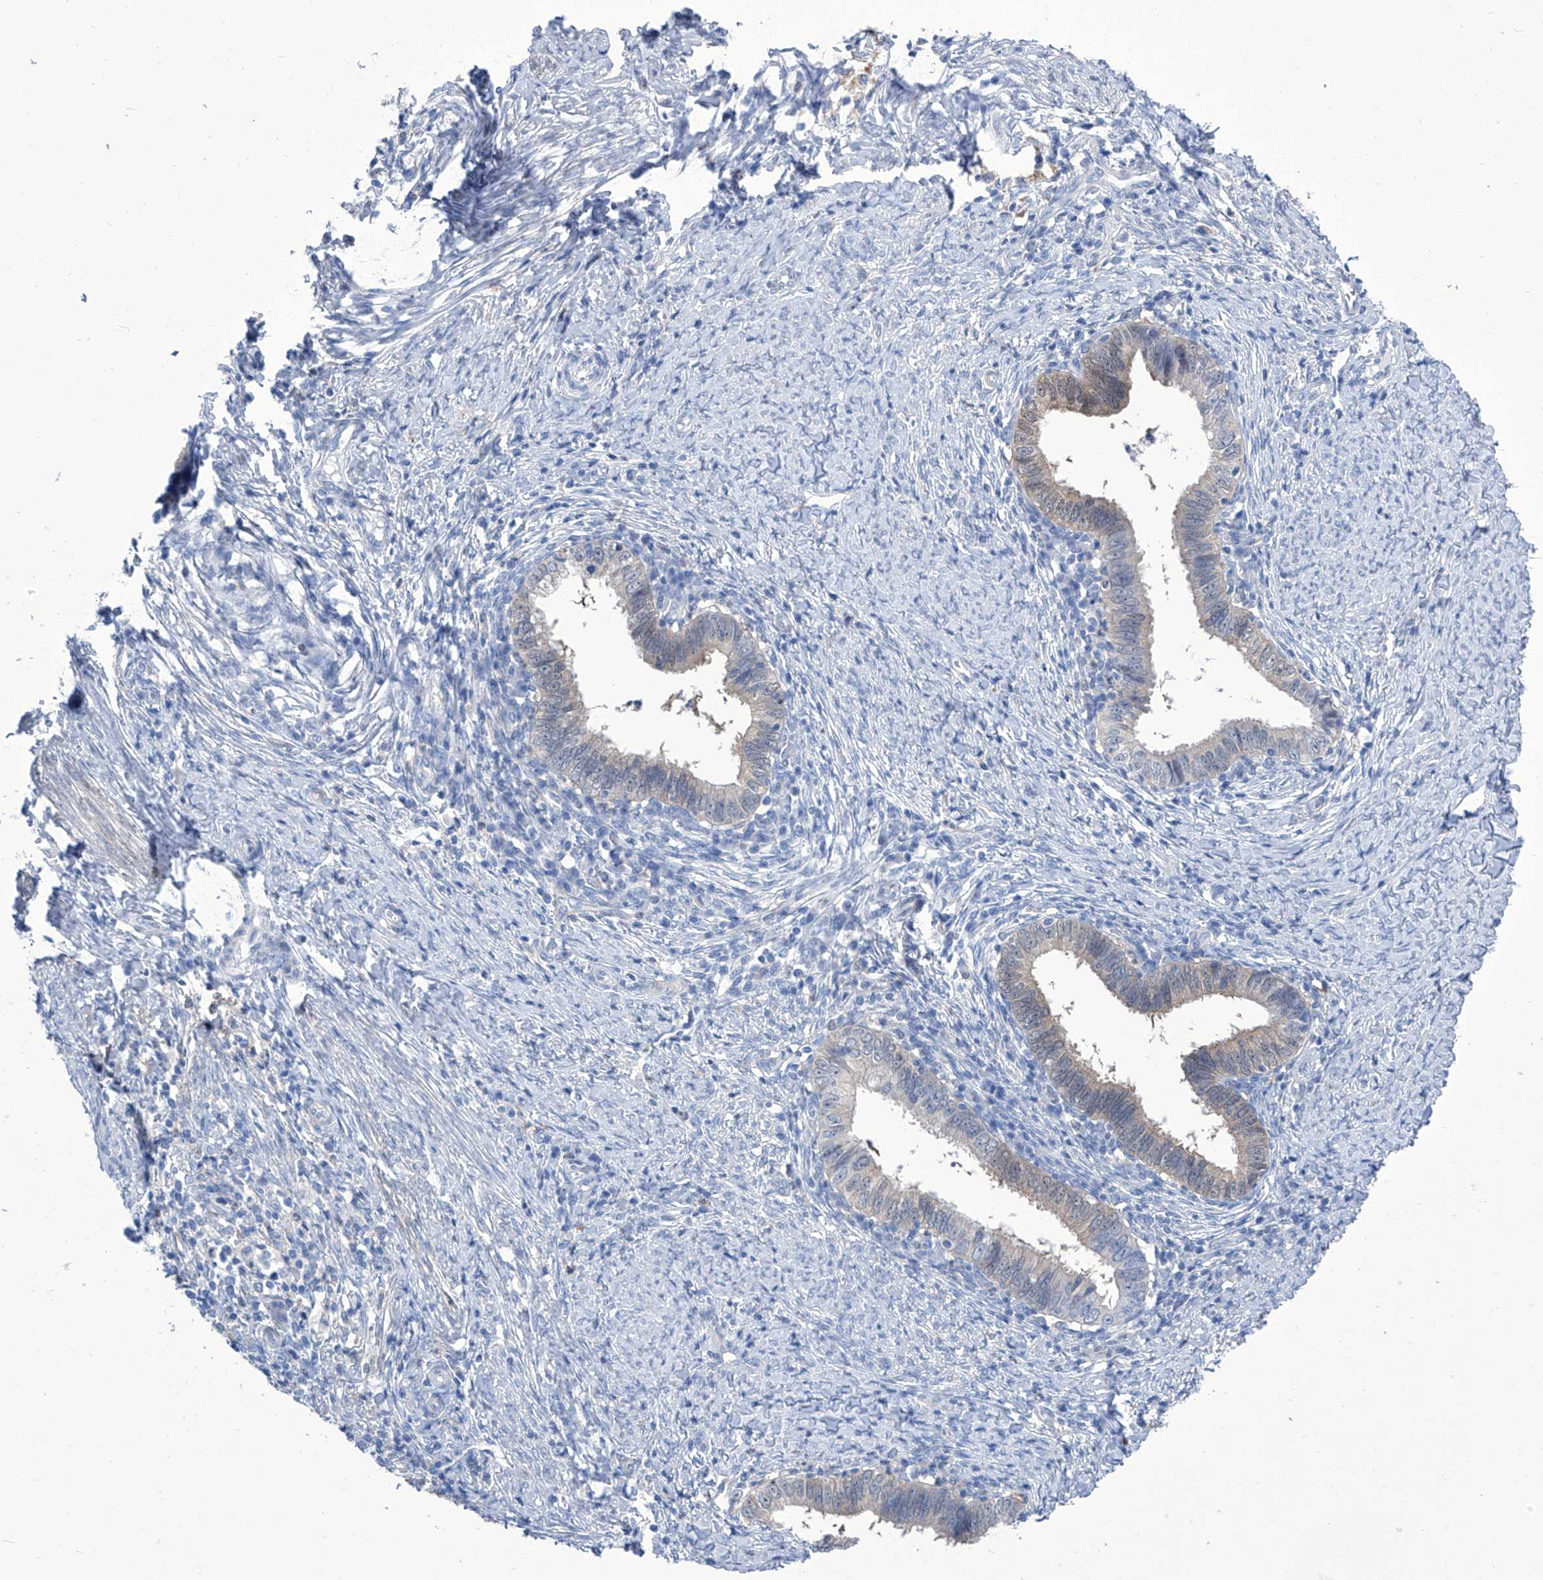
{"staining": {"intensity": "weak", "quantity": "<25%", "location": "cytoplasmic/membranous"}, "tissue": "cervical cancer", "cell_type": "Tumor cells", "image_type": "cancer", "snomed": [{"axis": "morphology", "description": "Adenocarcinoma, NOS"}, {"axis": "topography", "description": "Cervix"}], "caption": "Tumor cells are negative for protein expression in human cervical cancer.", "gene": "IMPA2", "patient": {"sex": "female", "age": 36}}